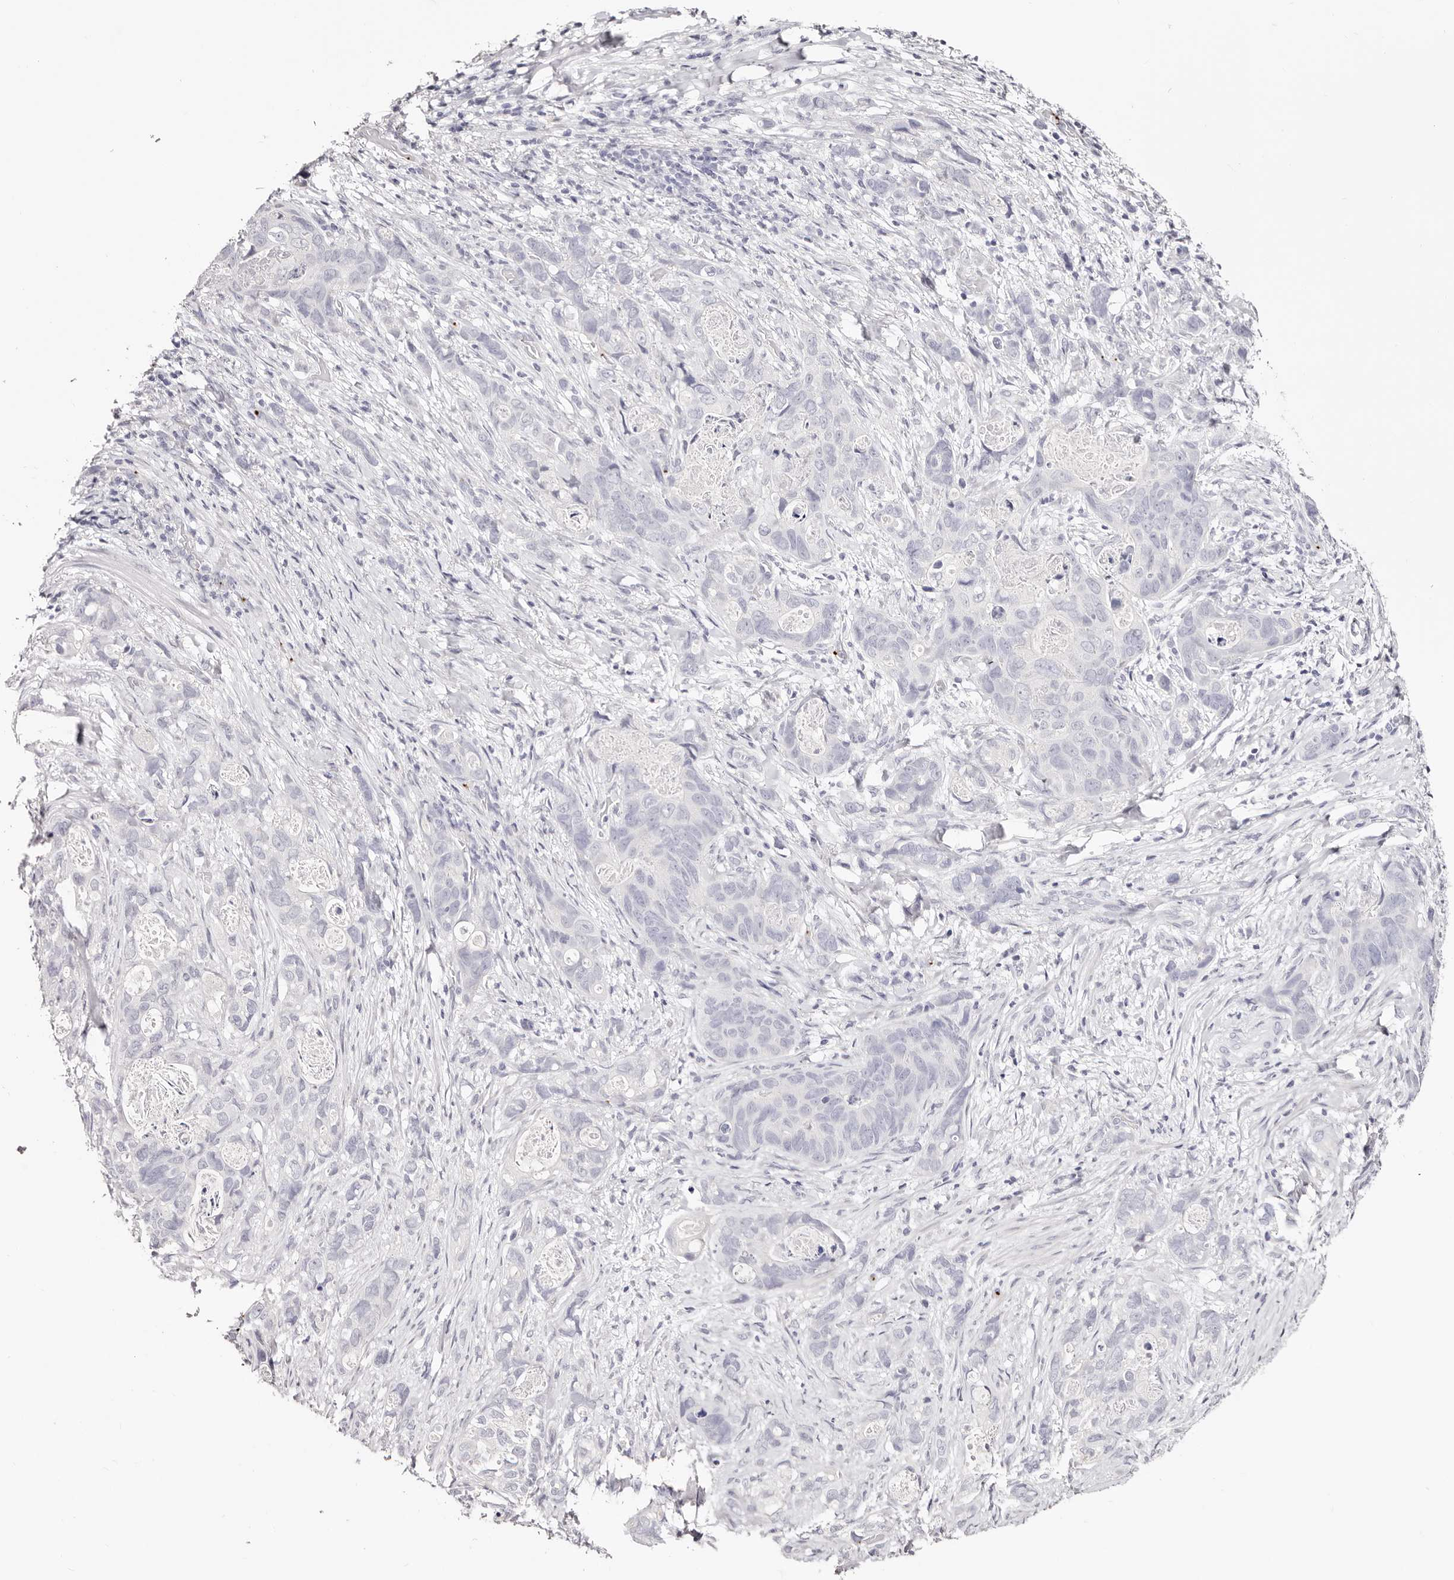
{"staining": {"intensity": "negative", "quantity": "none", "location": "none"}, "tissue": "stomach cancer", "cell_type": "Tumor cells", "image_type": "cancer", "snomed": [{"axis": "morphology", "description": "Normal tissue, NOS"}, {"axis": "morphology", "description": "Adenocarcinoma, NOS"}, {"axis": "topography", "description": "Stomach"}], "caption": "Immunohistochemistry micrograph of stomach cancer (adenocarcinoma) stained for a protein (brown), which exhibits no positivity in tumor cells.", "gene": "PF4", "patient": {"sex": "female", "age": 89}}